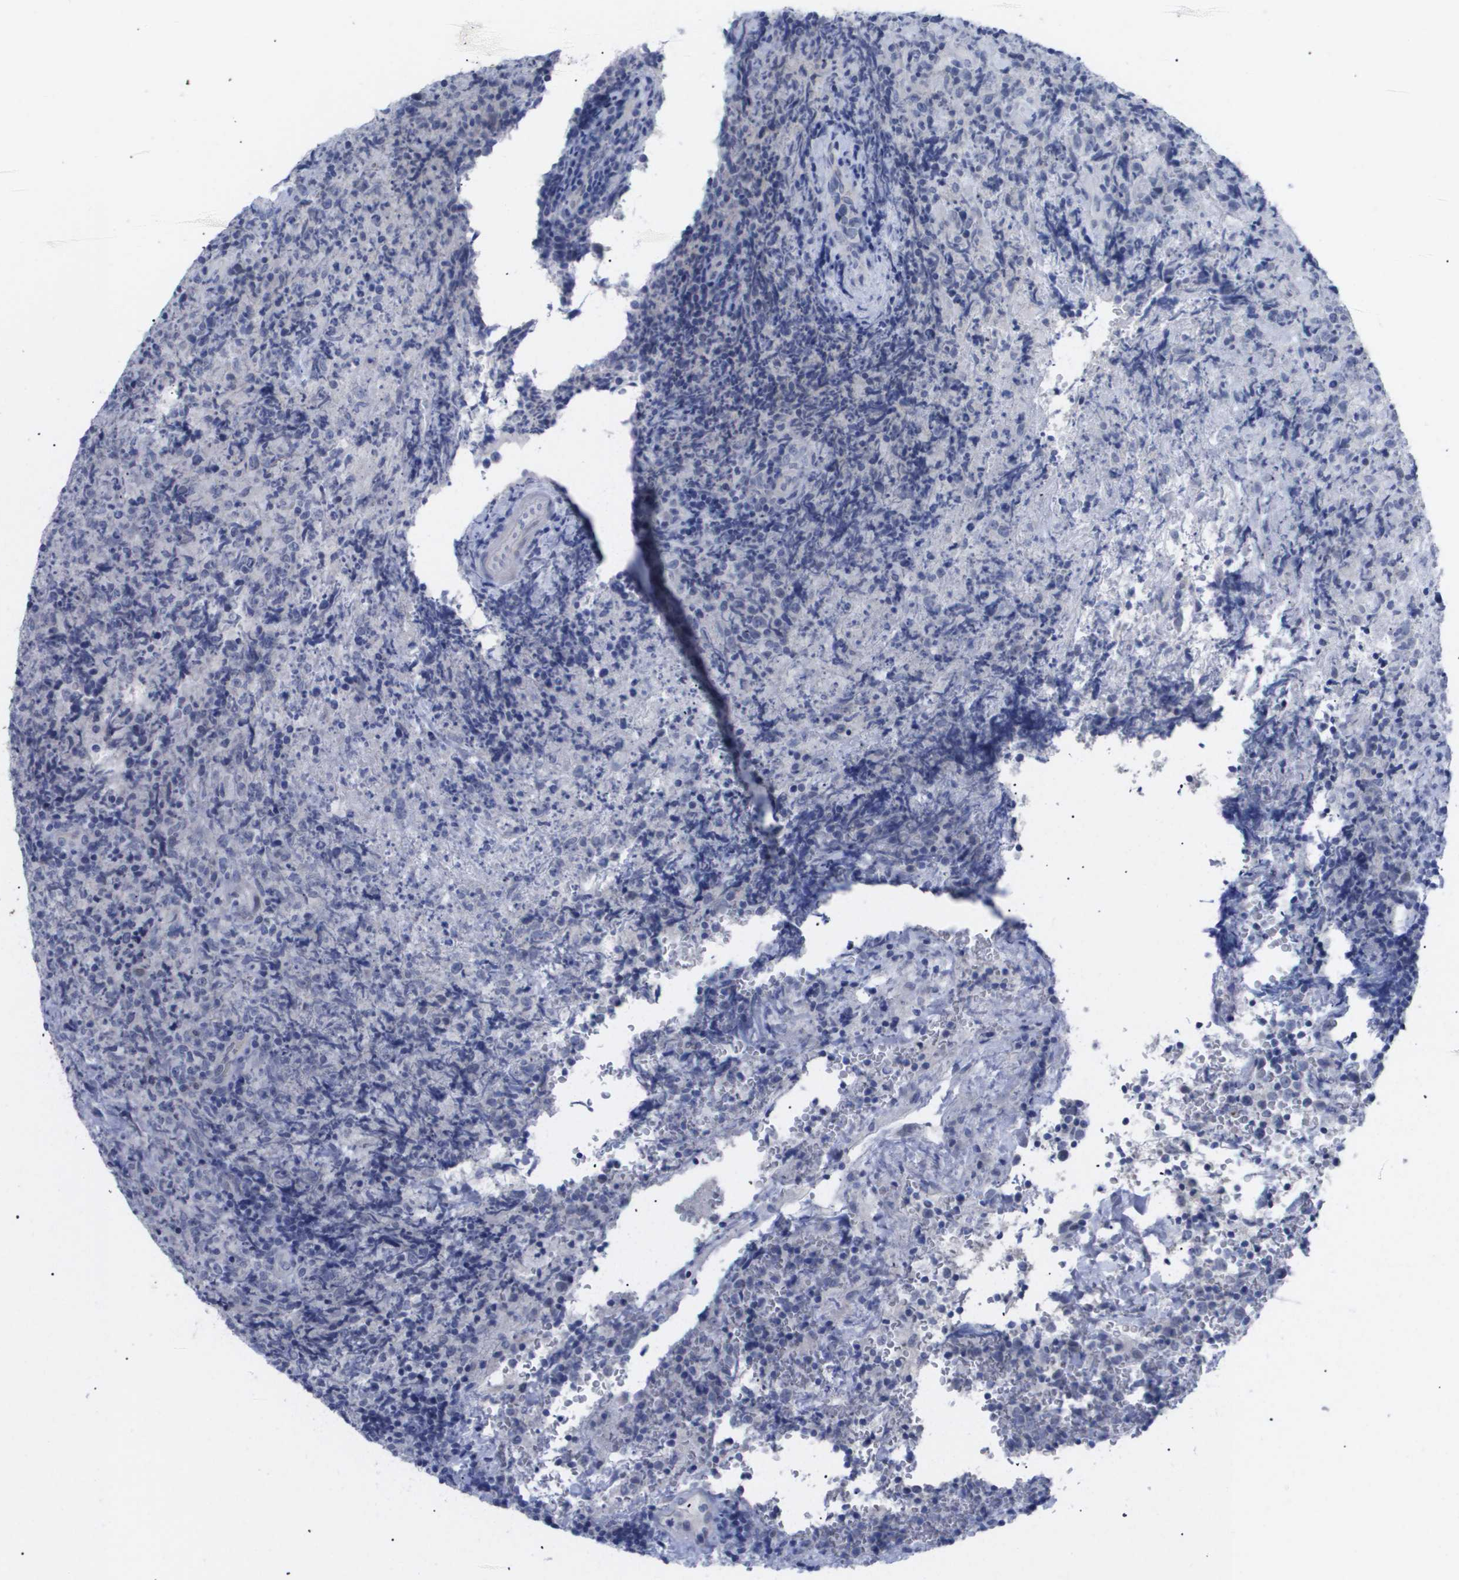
{"staining": {"intensity": "negative", "quantity": "none", "location": "none"}, "tissue": "lymphoma", "cell_type": "Tumor cells", "image_type": "cancer", "snomed": [{"axis": "morphology", "description": "Malignant lymphoma, non-Hodgkin's type, High grade"}, {"axis": "topography", "description": "Tonsil"}], "caption": "Tumor cells show no significant staining in high-grade malignant lymphoma, non-Hodgkin's type.", "gene": "CAV3", "patient": {"sex": "female", "age": 36}}